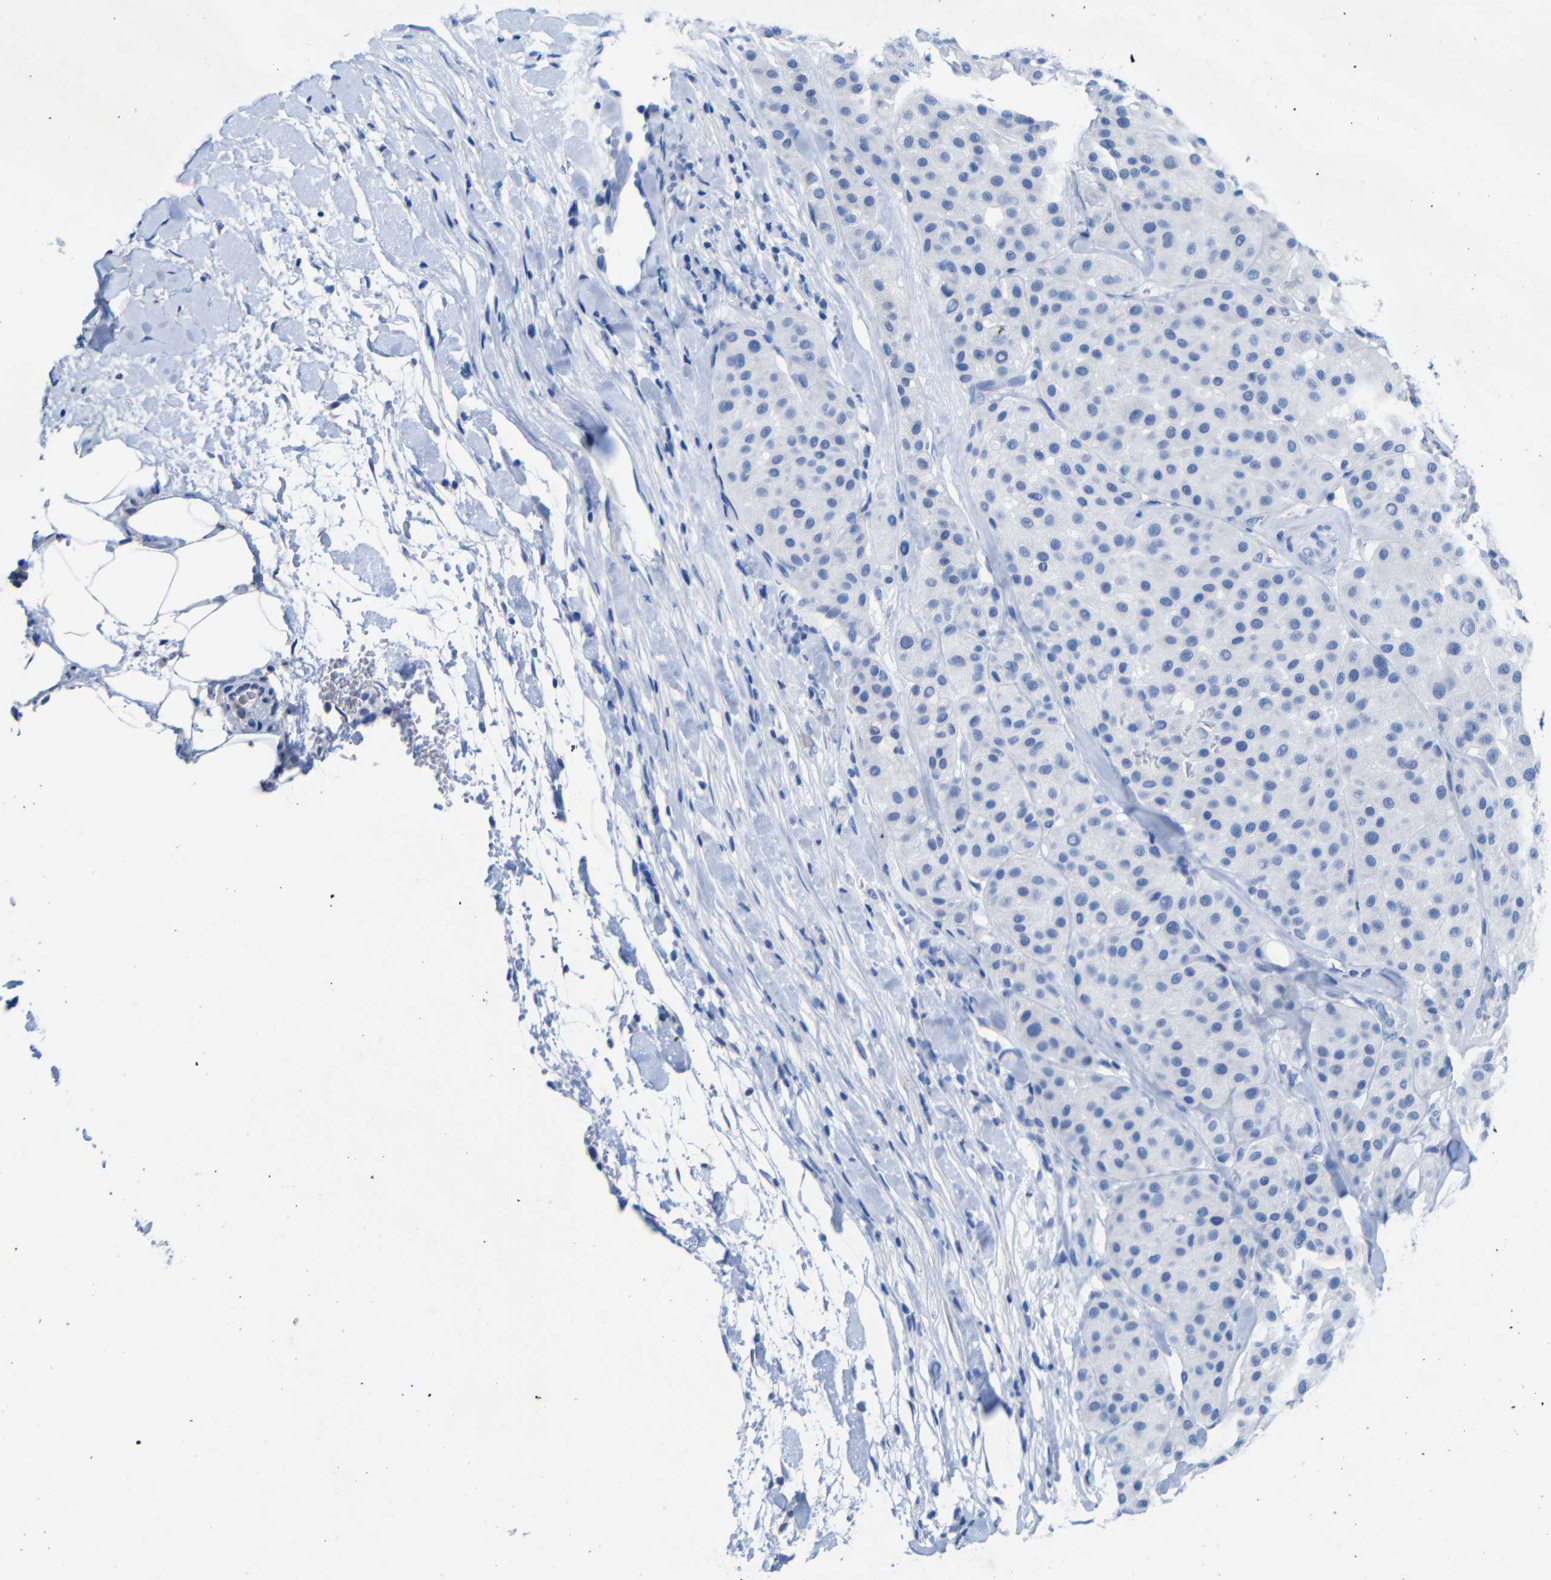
{"staining": {"intensity": "negative", "quantity": "none", "location": "none"}, "tissue": "melanoma", "cell_type": "Tumor cells", "image_type": "cancer", "snomed": [{"axis": "morphology", "description": "Normal tissue, NOS"}, {"axis": "morphology", "description": "Malignant melanoma, Metastatic site"}, {"axis": "topography", "description": "Skin"}], "caption": "IHC micrograph of human melanoma stained for a protein (brown), which exhibits no positivity in tumor cells. (Stains: DAB (3,3'-diaminobenzidine) immunohistochemistry (IHC) with hematoxylin counter stain, Microscopy: brightfield microscopy at high magnification).", "gene": "CGNL1", "patient": {"sex": "male", "age": 41}}